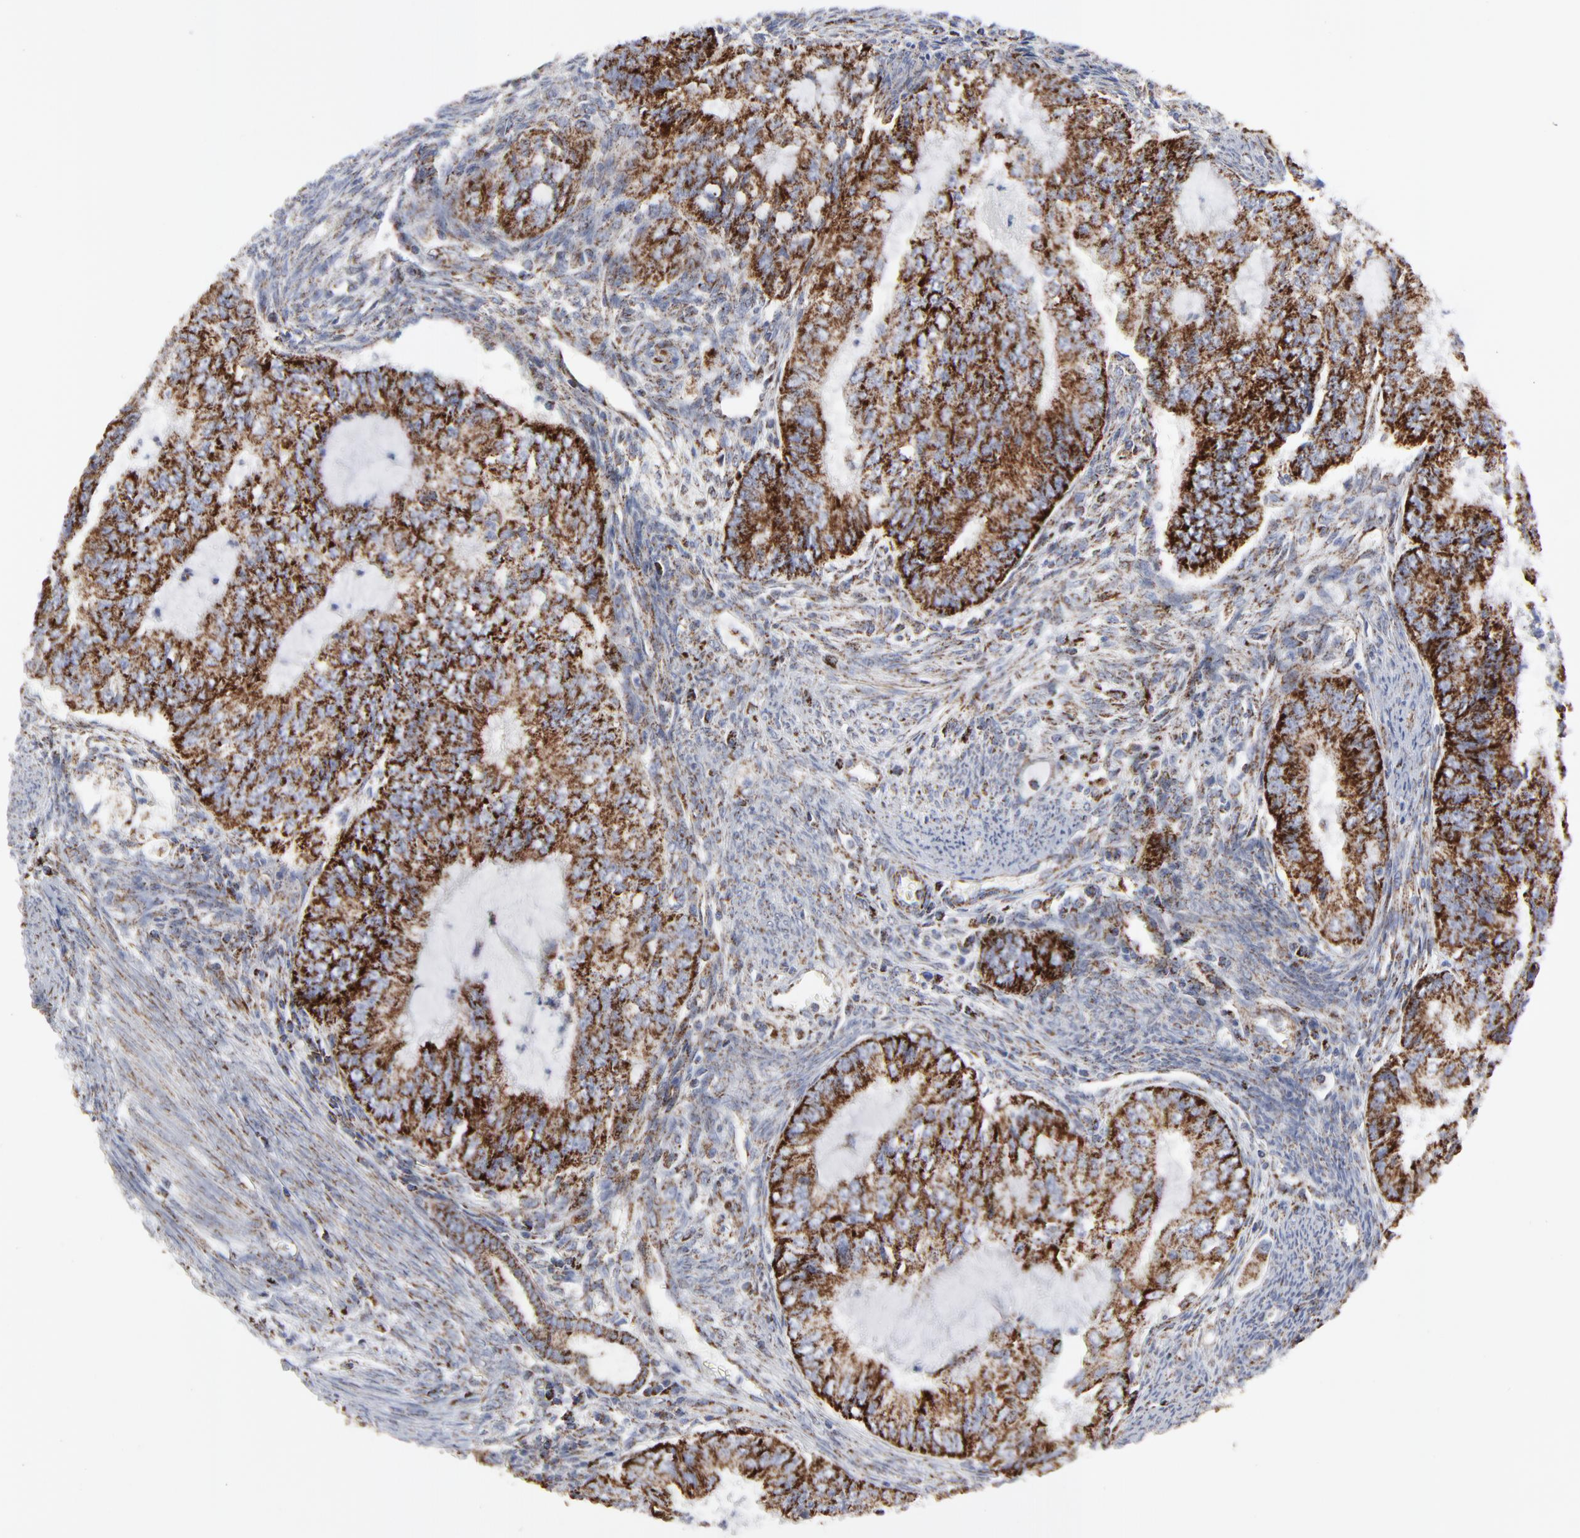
{"staining": {"intensity": "strong", "quantity": ">75%", "location": "cytoplasmic/membranous"}, "tissue": "endometrial cancer", "cell_type": "Tumor cells", "image_type": "cancer", "snomed": [{"axis": "morphology", "description": "Adenocarcinoma, NOS"}, {"axis": "topography", "description": "Endometrium"}], "caption": "Protein expression analysis of human endometrial adenocarcinoma reveals strong cytoplasmic/membranous expression in approximately >75% of tumor cells. (brown staining indicates protein expression, while blue staining denotes nuclei).", "gene": "TXNRD2", "patient": {"sex": "female", "age": 75}}